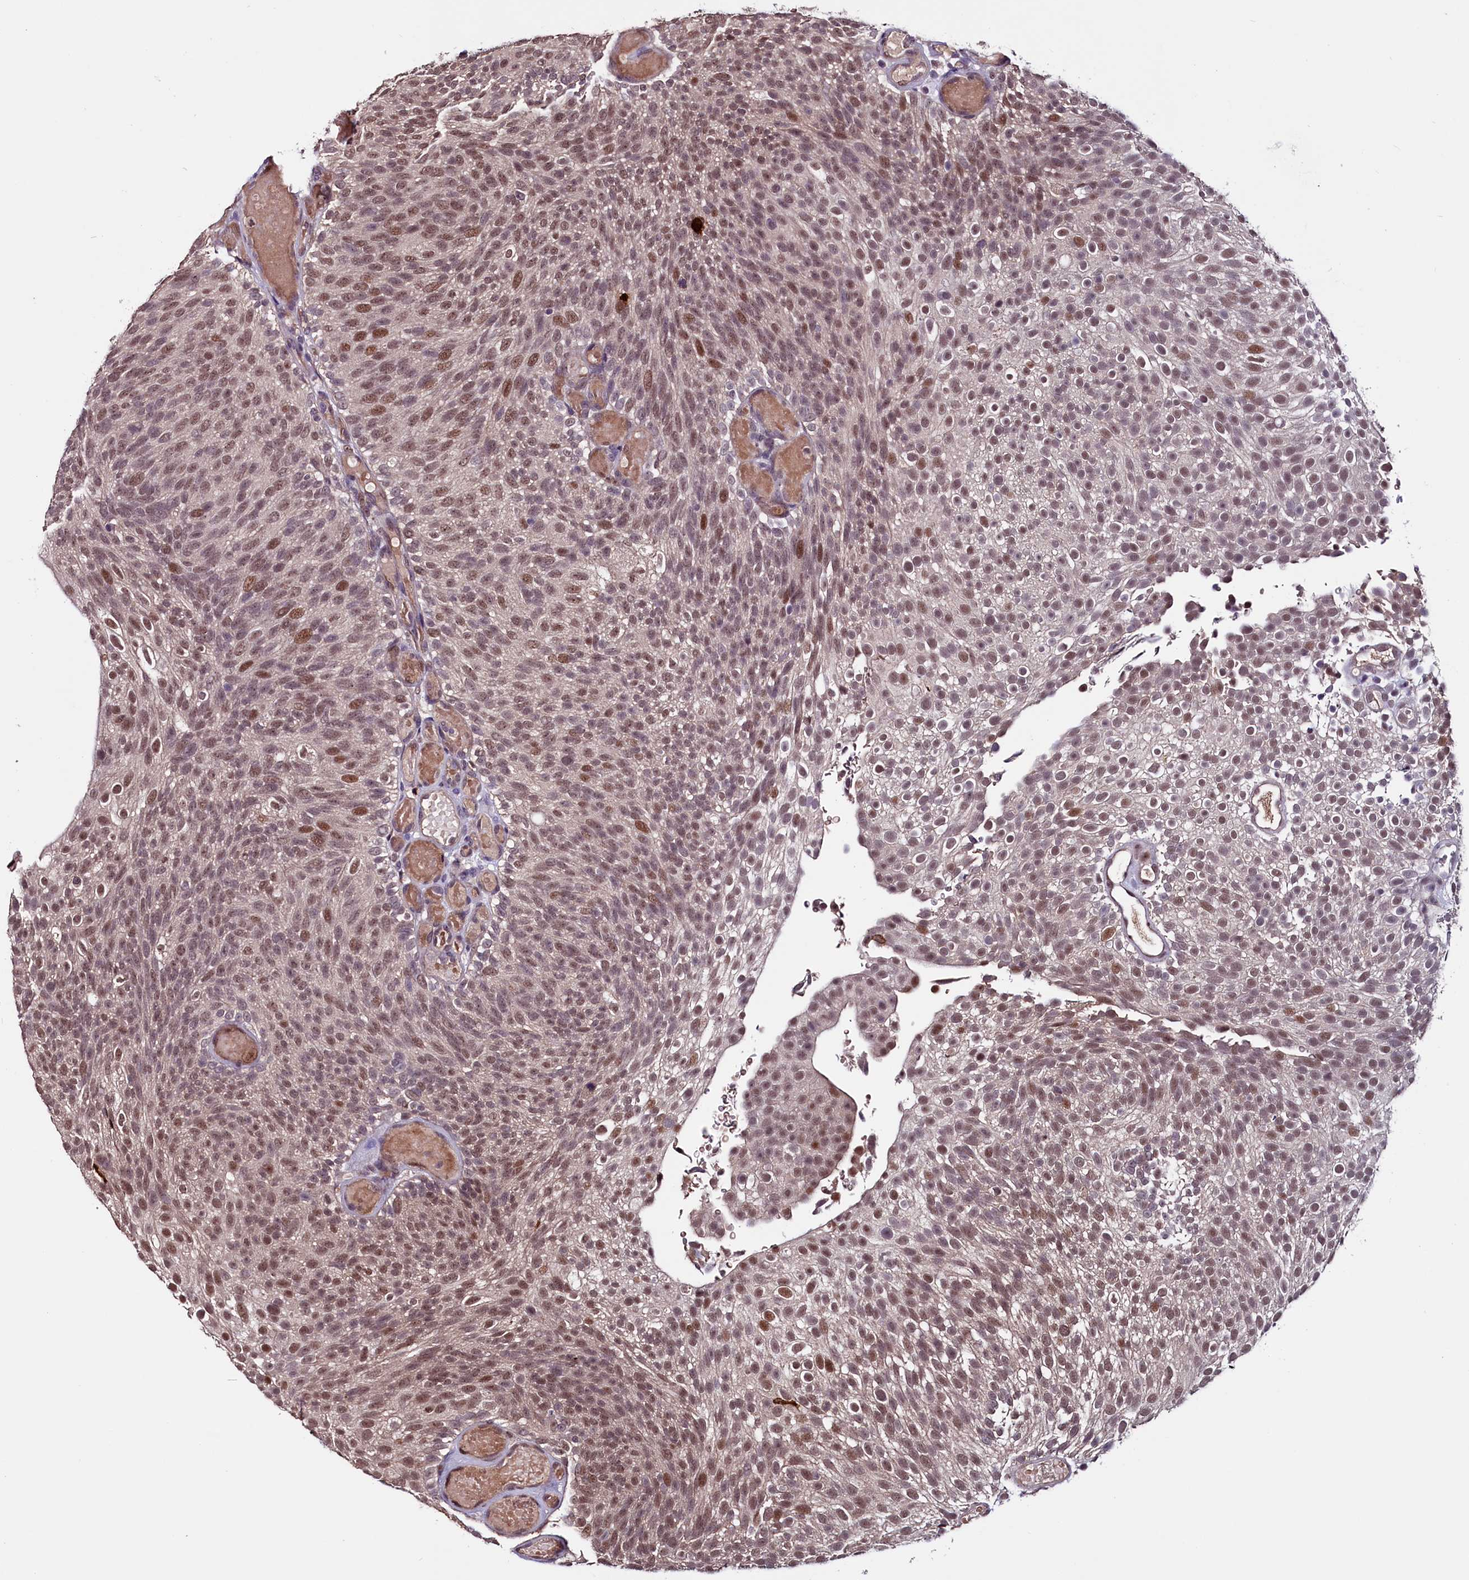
{"staining": {"intensity": "moderate", "quantity": ">75%", "location": "nuclear"}, "tissue": "urothelial cancer", "cell_type": "Tumor cells", "image_type": "cancer", "snomed": [{"axis": "morphology", "description": "Urothelial carcinoma, Low grade"}, {"axis": "topography", "description": "Urinary bladder"}], "caption": "An immunohistochemistry (IHC) image of tumor tissue is shown. Protein staining in brown shows moderate nuclear positivity in urothelial carcinoma (low-grade) within tumor cells.", "gene": "RNMT", "patient": {"sex": "male", "age": 78}}